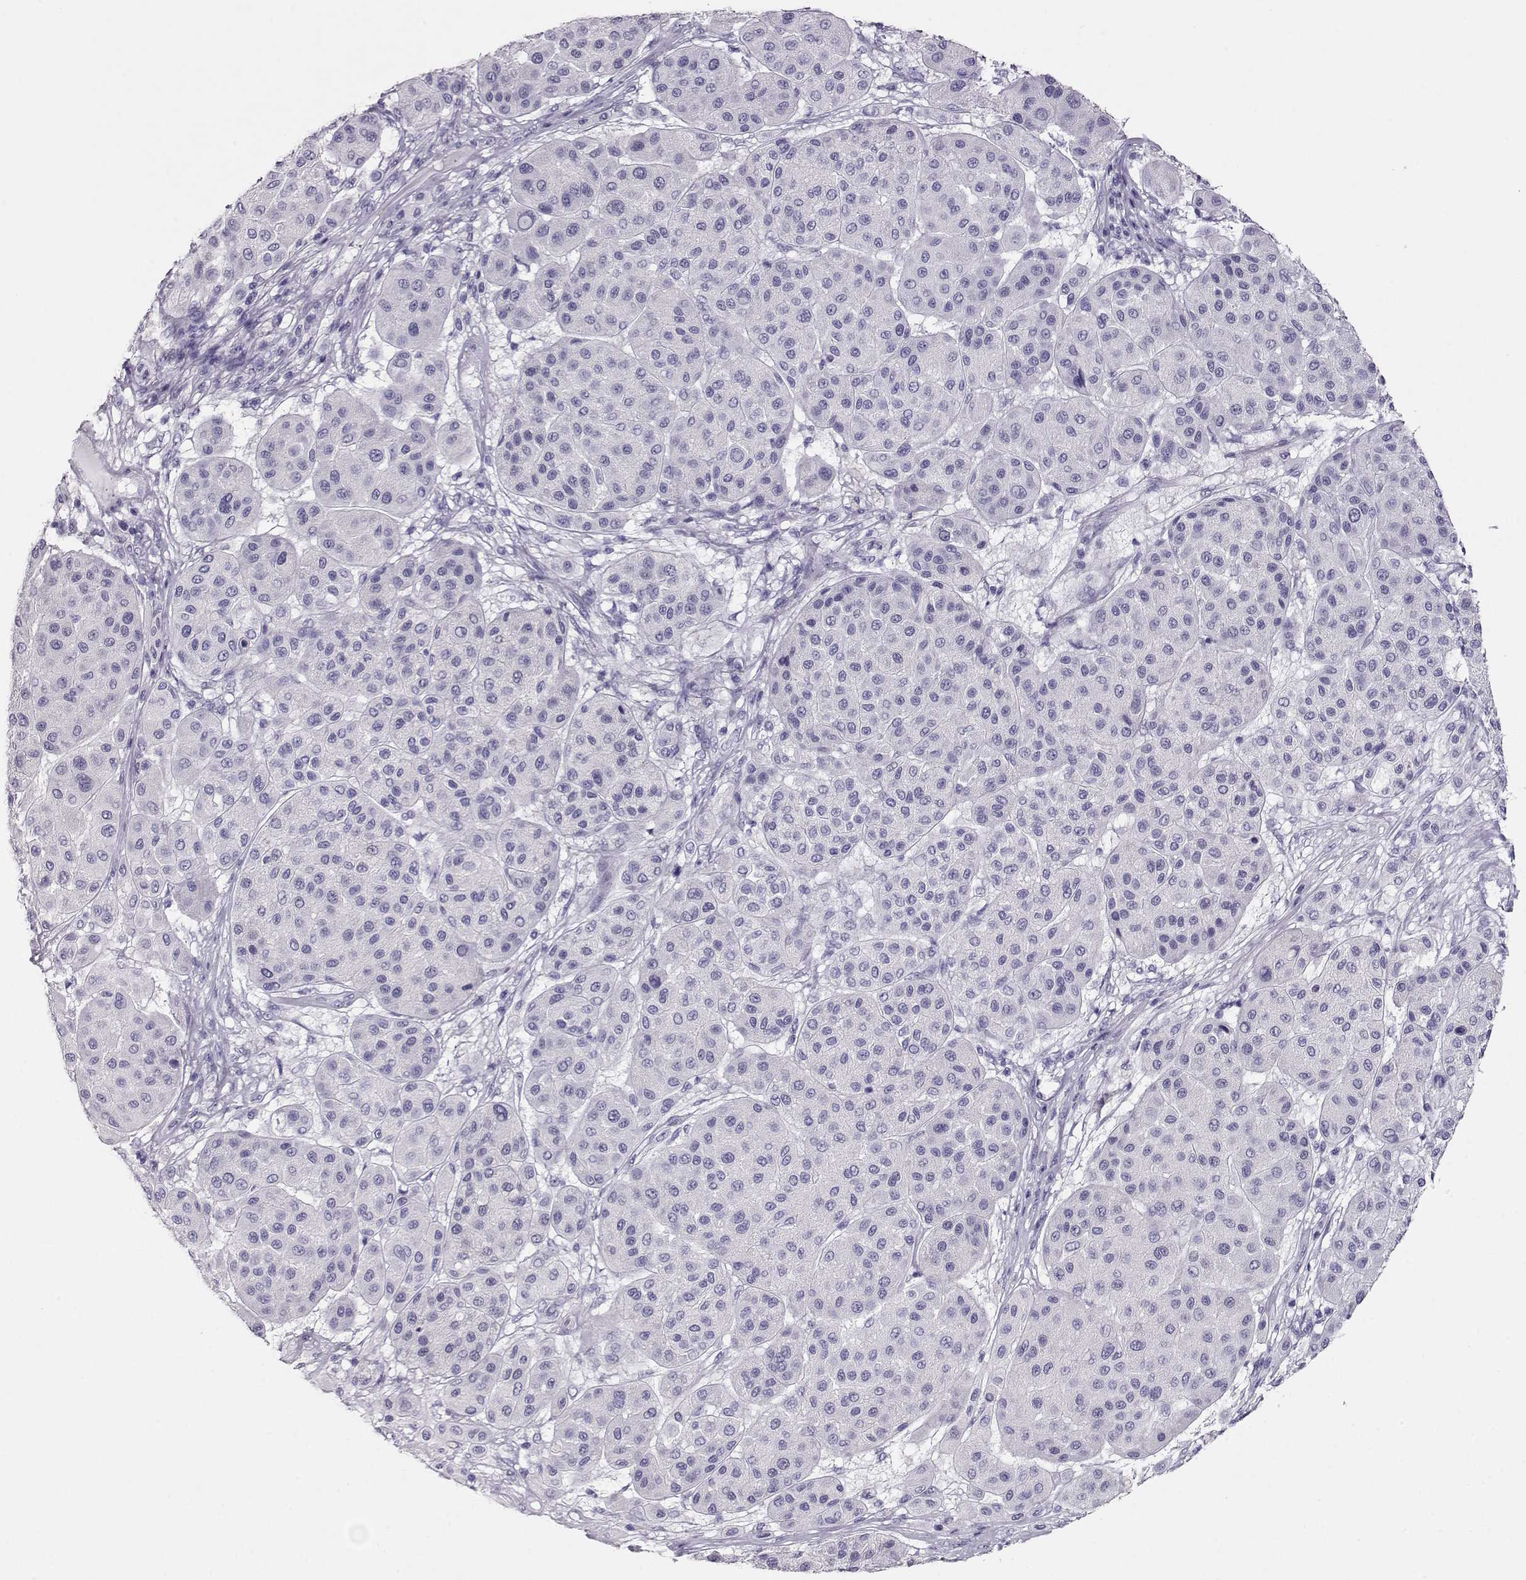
{"staining": {"intensity": "negative", "quantity": "none", "location": "none"}, "tissue": "melanoma", "cell_type": "Tumor cells", "image_type": "cancer", "snomed": [{"axis": "morphology", "description": "Malignant melanoma, Metastatic site"}, {"axis": "topography", "description": "Smooth muscle"}], "caption": "This image is of melanoma stained with immunohistochemistry to label a protein in brown with the nuclei are counter-stained blue. There is no staining in tumor cells.", "gene": "ACTN2", "patient": {"sex": "male", "age": 41}}